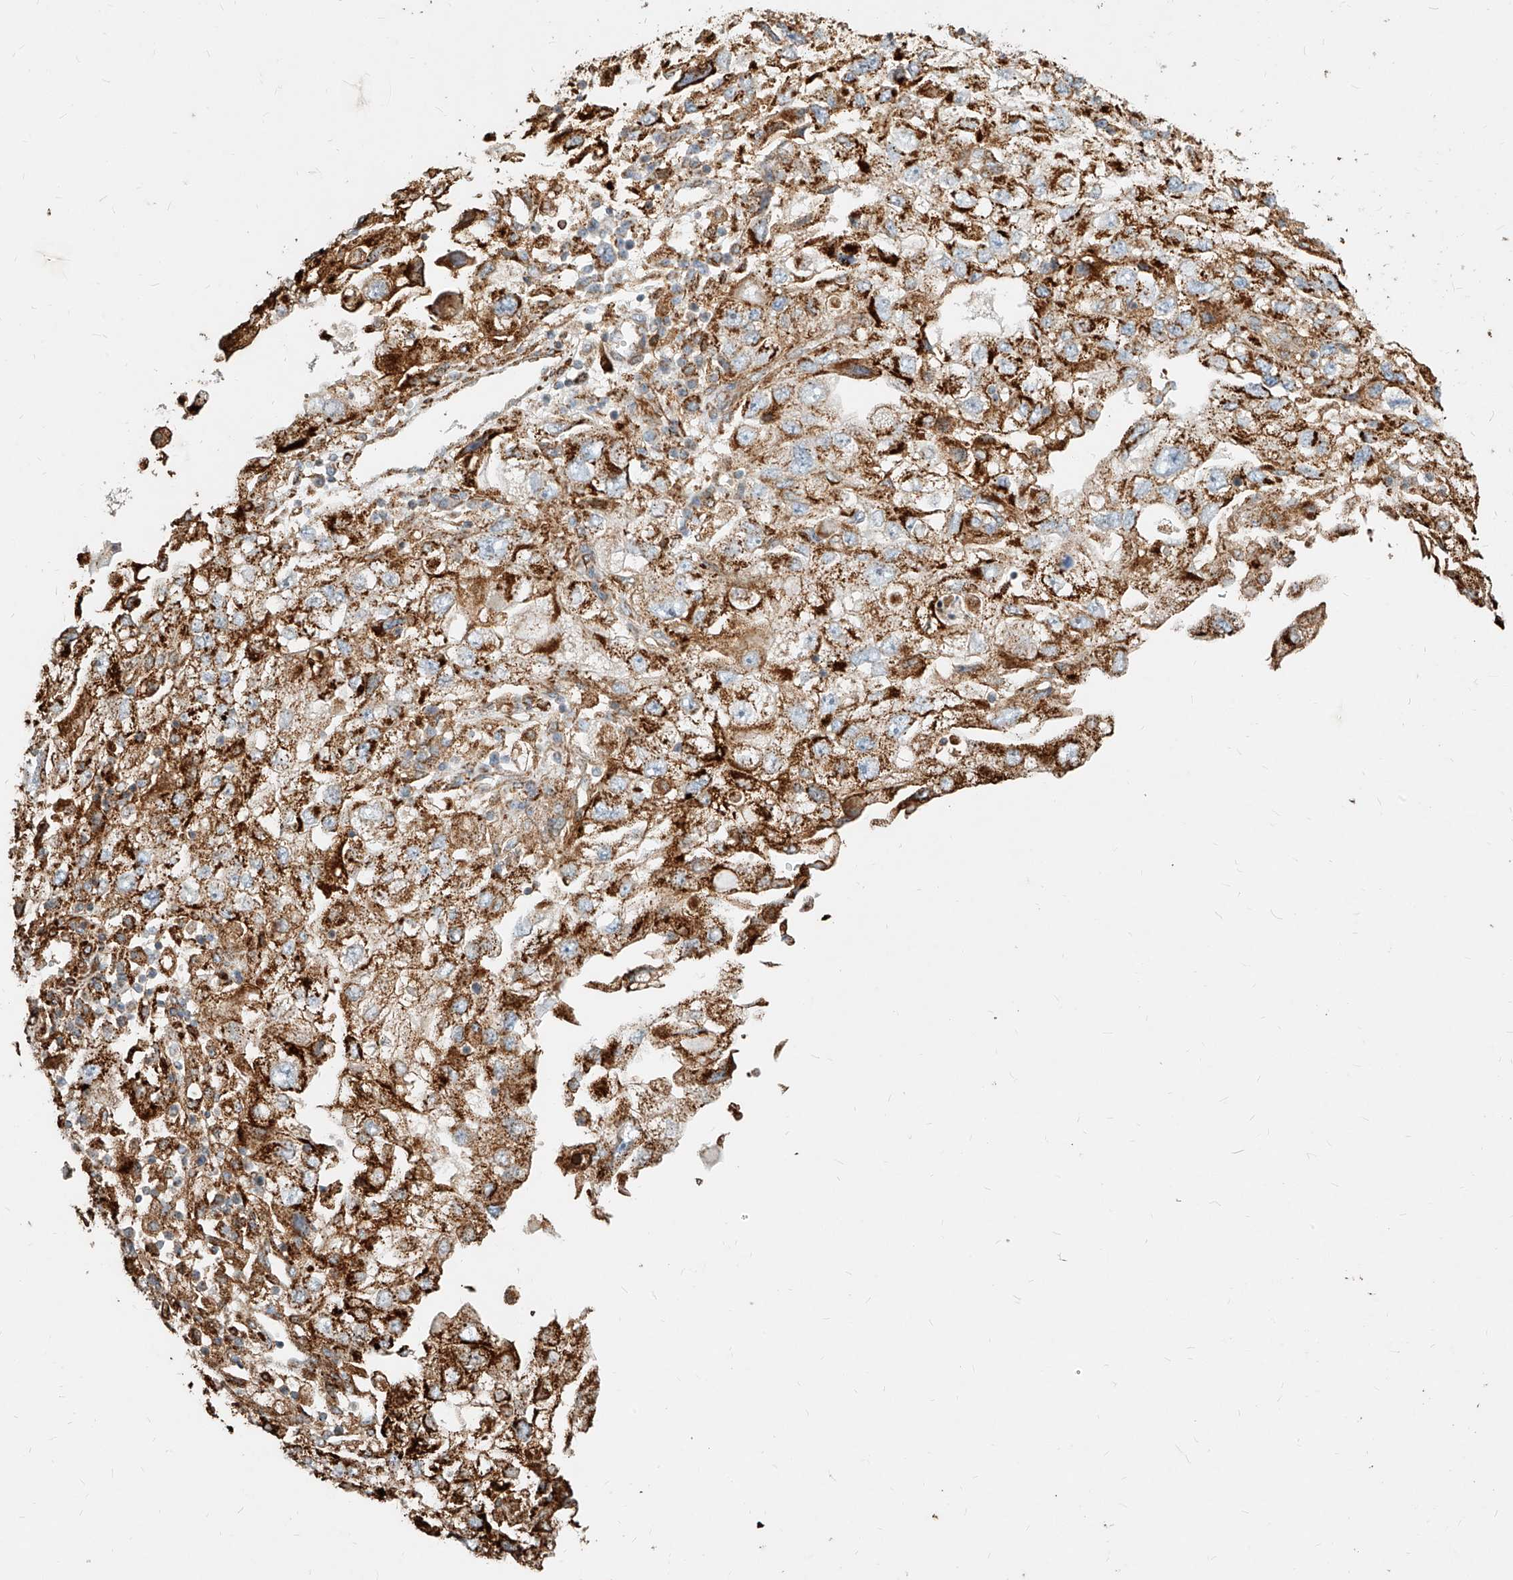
{"staining": {"intensity": "strong", "quantity": ">75%", "location": "cytoplasmic/membranous"}, "tissue": "endometrial cancer", "cell_type": "Tumor cells", "image_type": "cancer", "snomed": [{"axis": "morphology", "description": "Adenocarcinoma, NOS"}, {"axis": "topography", "description": "Endometrium"}], "caption": "The photomicrograph shows immunohistochemical staining of endometrial cancer (adenocarcinoma). There is strong cytoplasmic/membranous staining is appreciated in approximately >75% of tumor cells.", "gene": "MTX2", "patient": {"sex": "female", "age": 49}}